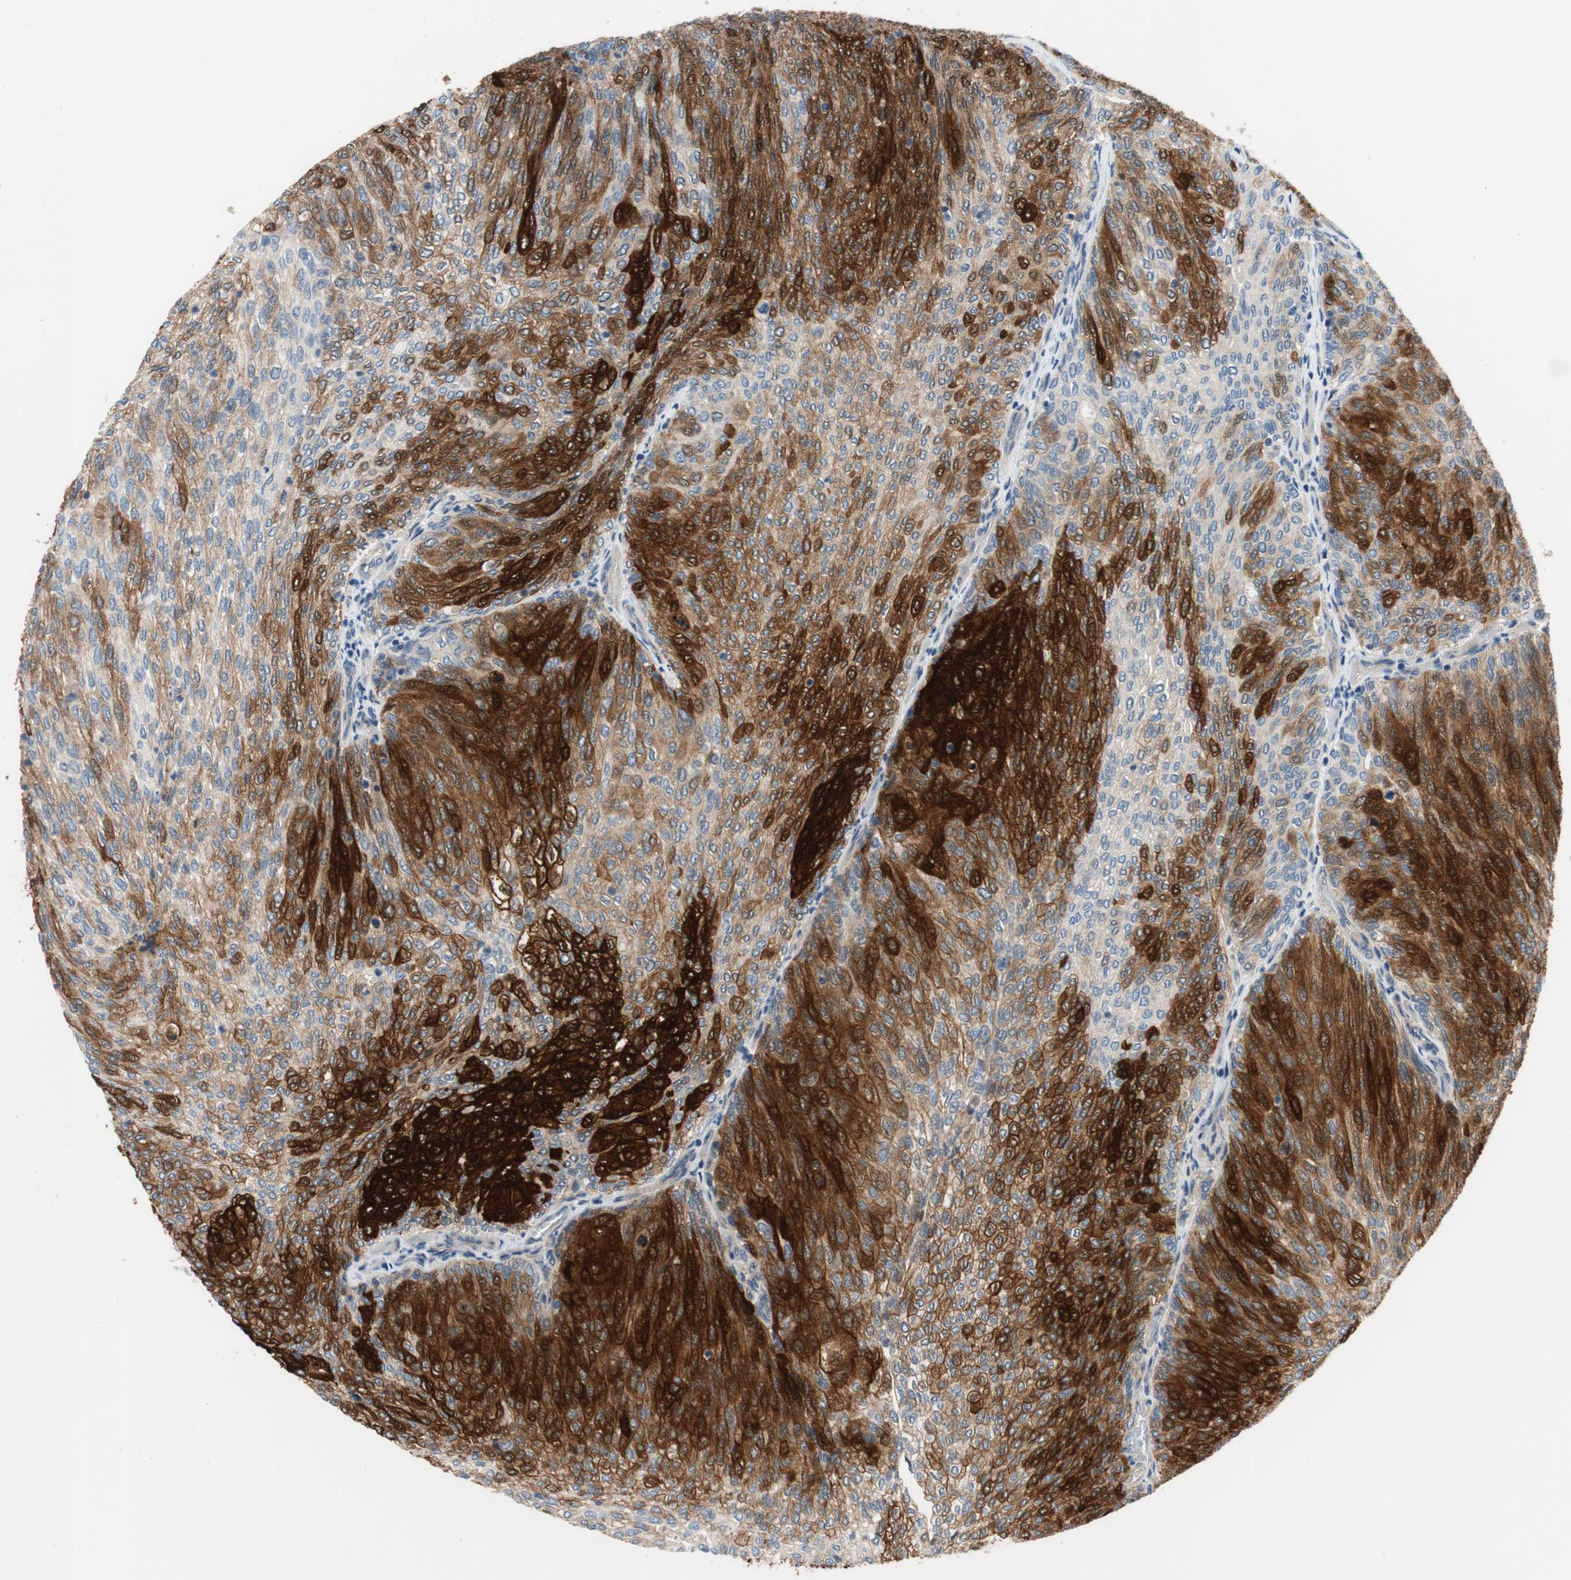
{"staining": {"intensity": "strong", "quantity": "25%-75%", "location": "cytoplasmic/membranous,nuclear"}, "tissue": "urothelial cancer", "cell_type": "Tumor cells", "image_type": "cancer", "snomed": [{"axis": "morphology", "description": "Urothelial carcinoma, Low grade"}, {"axis": "topography", "description": "Urinary bladder"}], "caption": "A brown stain highlights strong cytoplasmic/membranous and nuclear expression of a protein in urothelial carcinoma (low-grade) tumor cells.", "gene": "CALML3", "patient": {"sex": "female", "age": 79}}